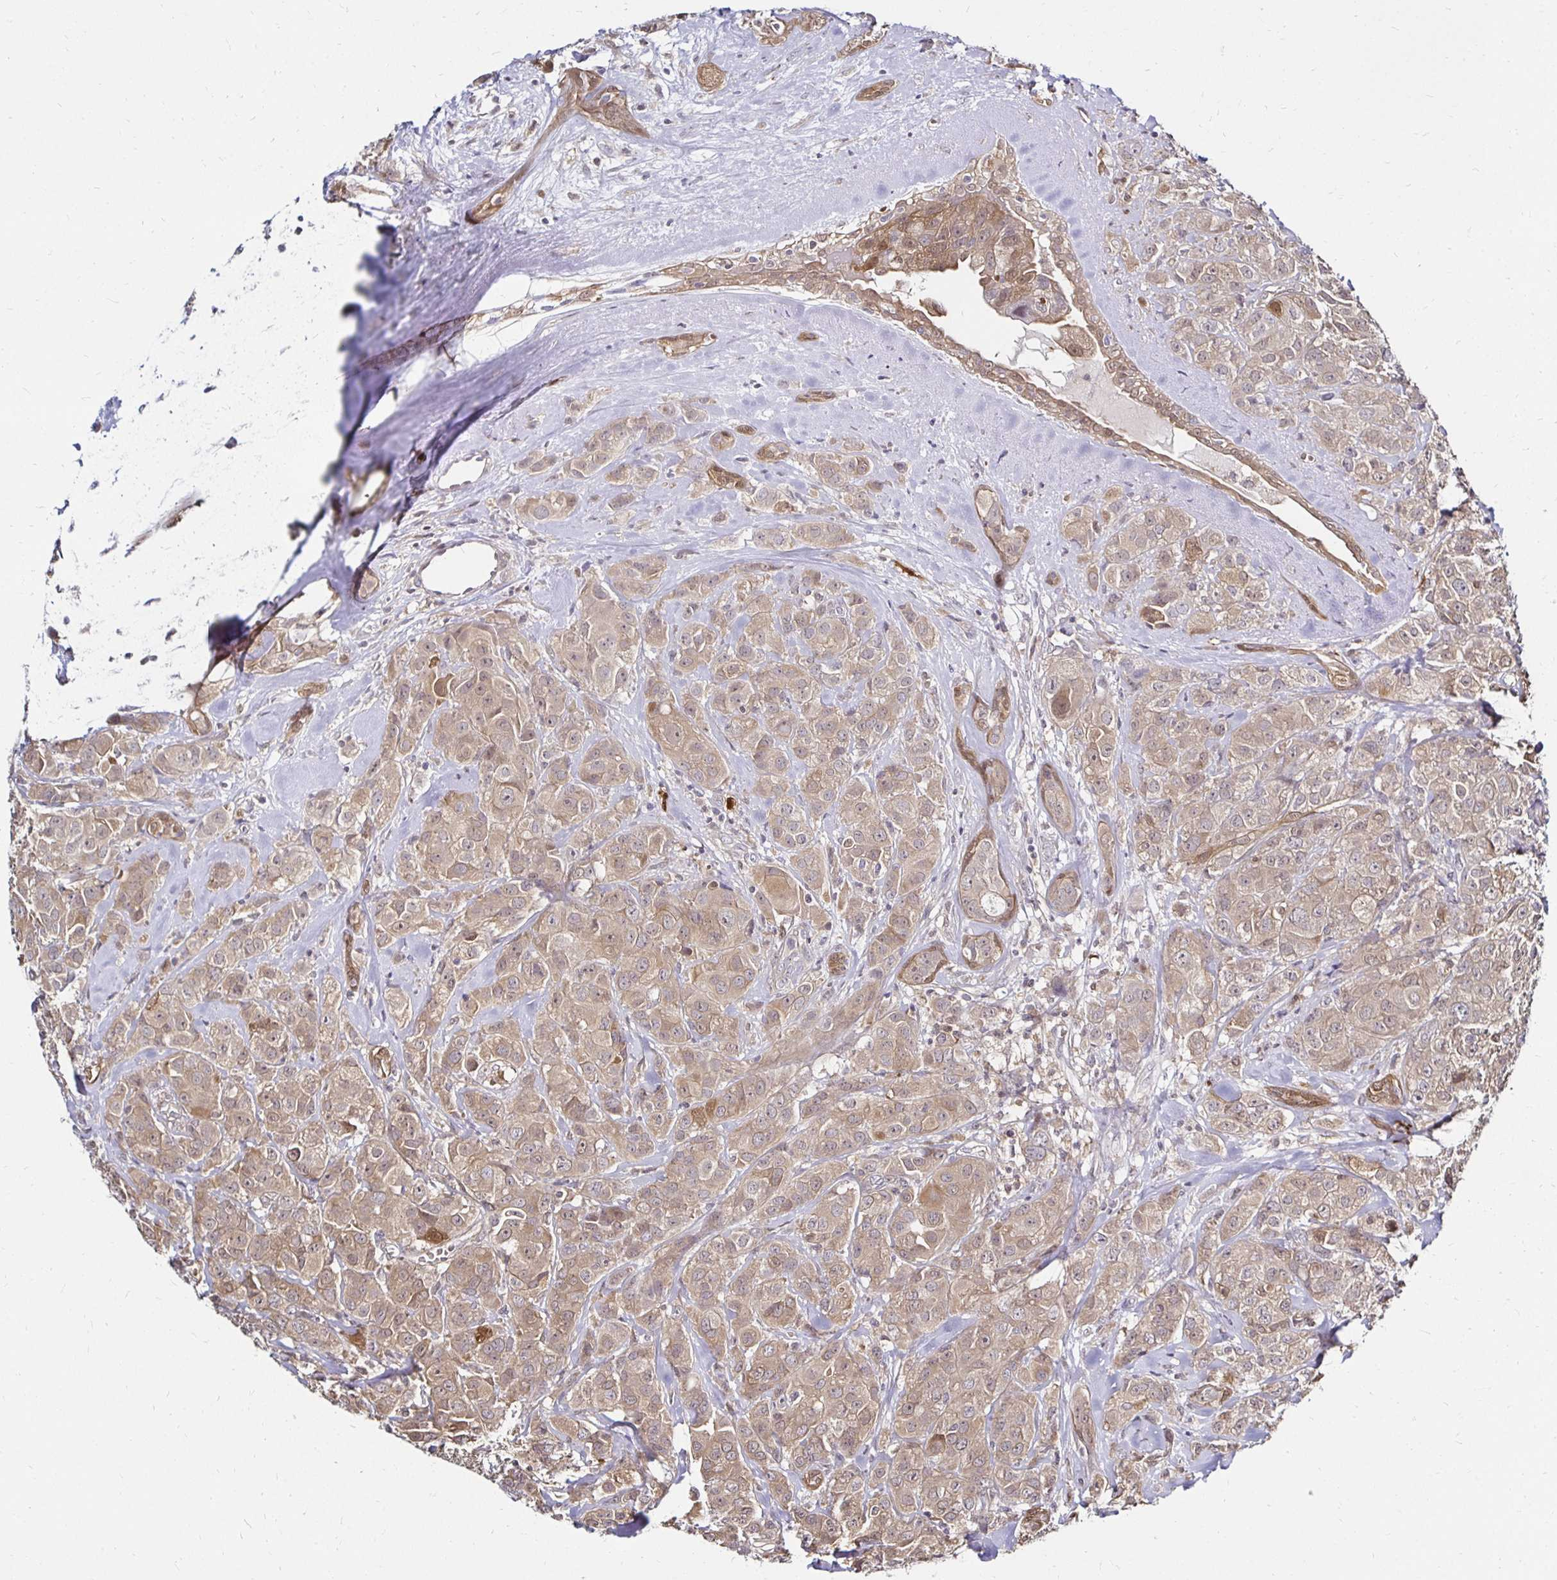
{"staining": {"intensity": "weak", "quantity": ">75%", "location": "cytoplasmic/membranous"}, "tissue": "breast cancer", "cell_type": "Tumor cells", "image_type": "cancer", "snomed": [{"axis": "morphology", "description": "Normal tissue, NOS"}, {"axis": "morphology", "description": "Duct carcinoma"}, {"axis": "topography", "description": "Breast"}], "caption": "Immunohistochemical staining of breast invasive ductal carcinoma shows low levels of weak cytoplasmic/membranous staining in about >75% of tumor cells. (DAB IHC with brightfield microscopy, high magnification).", "gene": "TXN", "patient": {"sex": "female", "age": 43}}